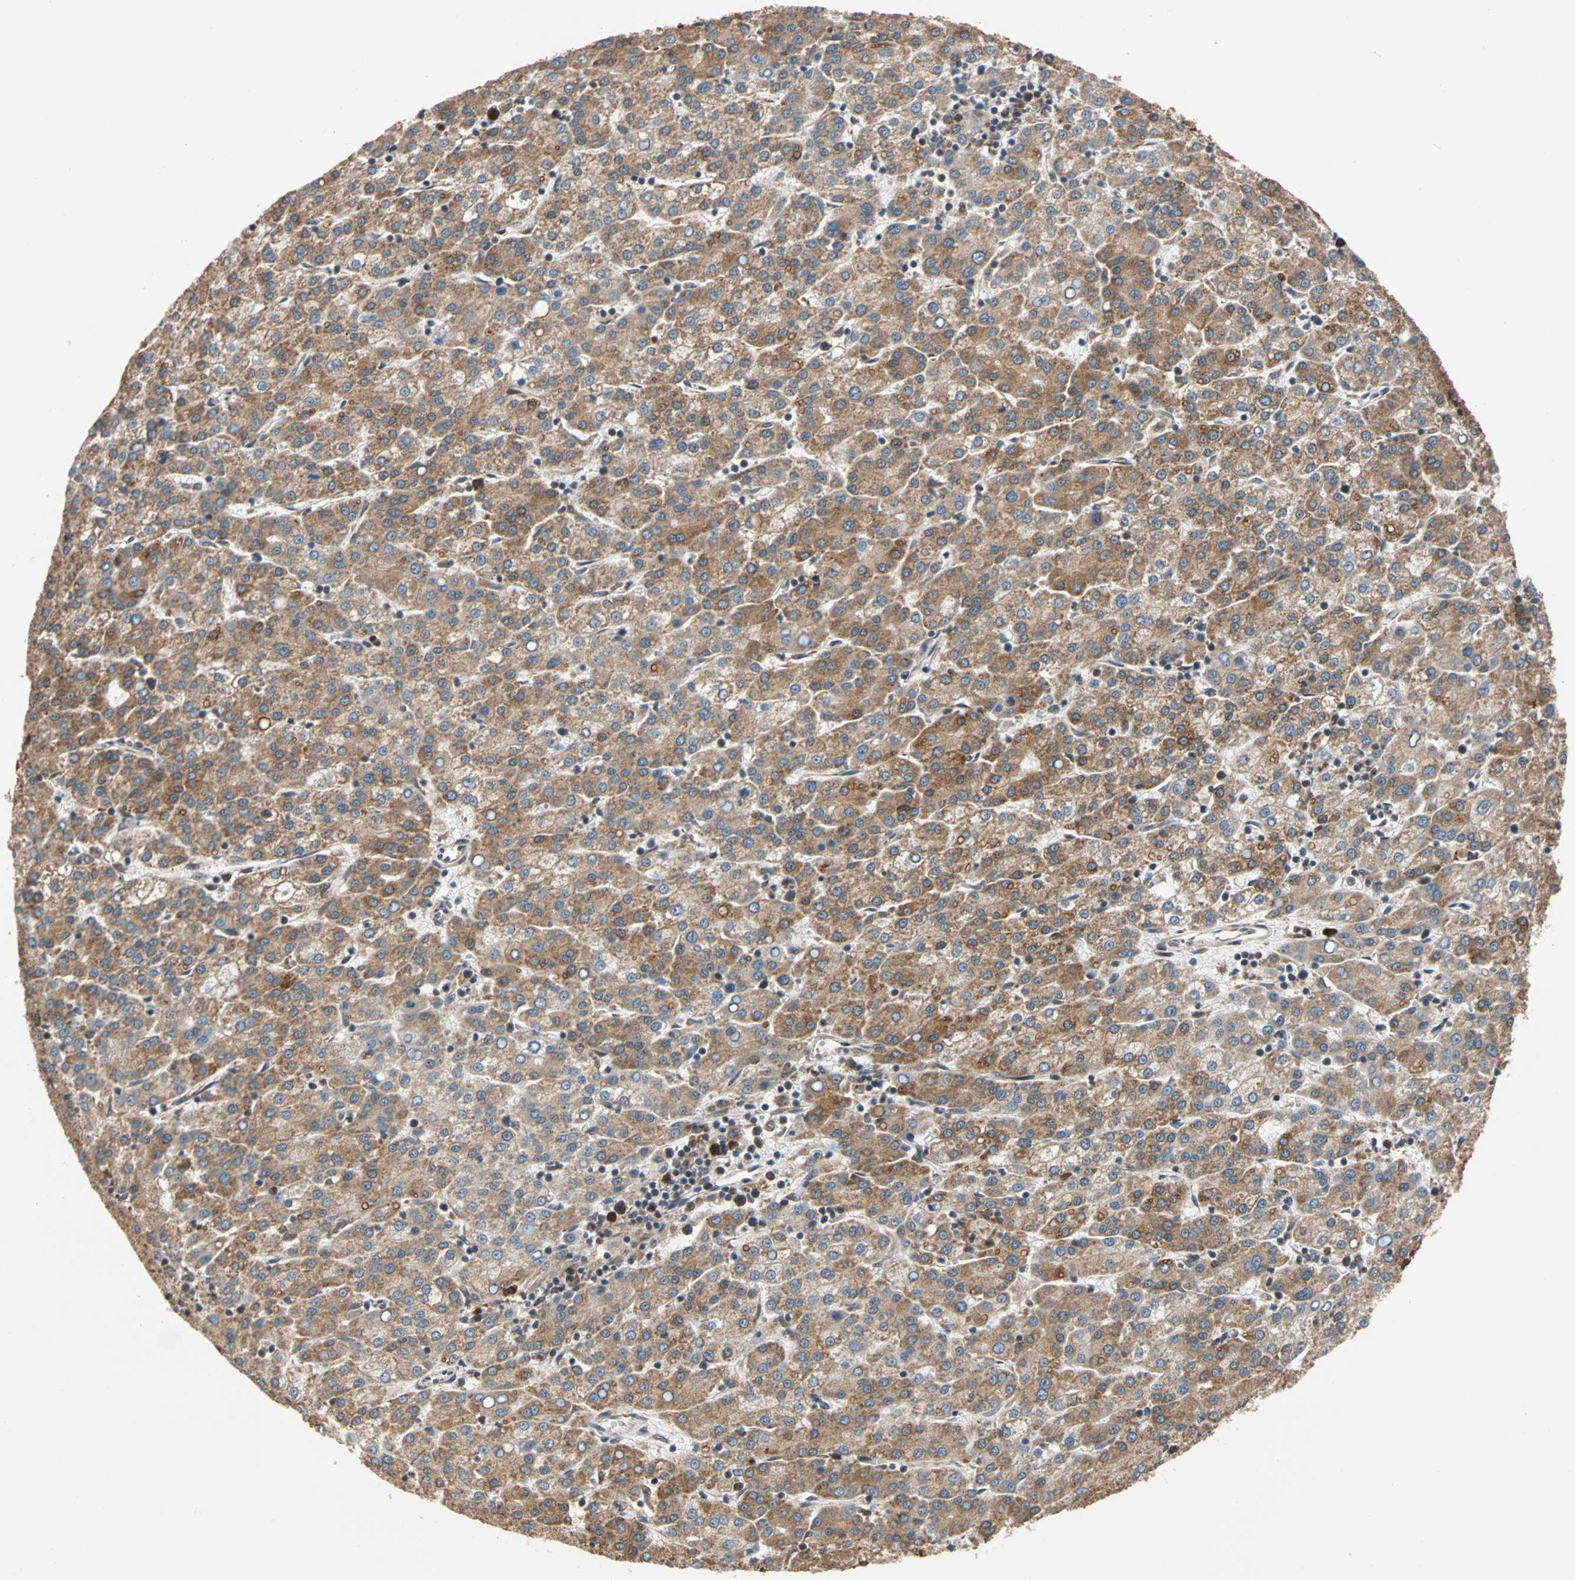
{"staining": {"intensity": "moderate", "quantity": ">75%", "location": "cytoplasmic/membranous"}, "tissue": "liver cancer", "cell_type": "Tumor cells", "image_type": "cancer", "snomed": [{"axis": "morphology", "description": "Carcinoma, Hepatocellular, NOS"}, {"axis": "topography", "description": "Liver"}], "caption": "Liver cancer (hepatocellular carcinoma) stained for a protein exhibits moderate cytoplasmic/membranous positivity in tumor cells.", "gene": "AUP1", "patient": {"sex": "female", "age": 58}}